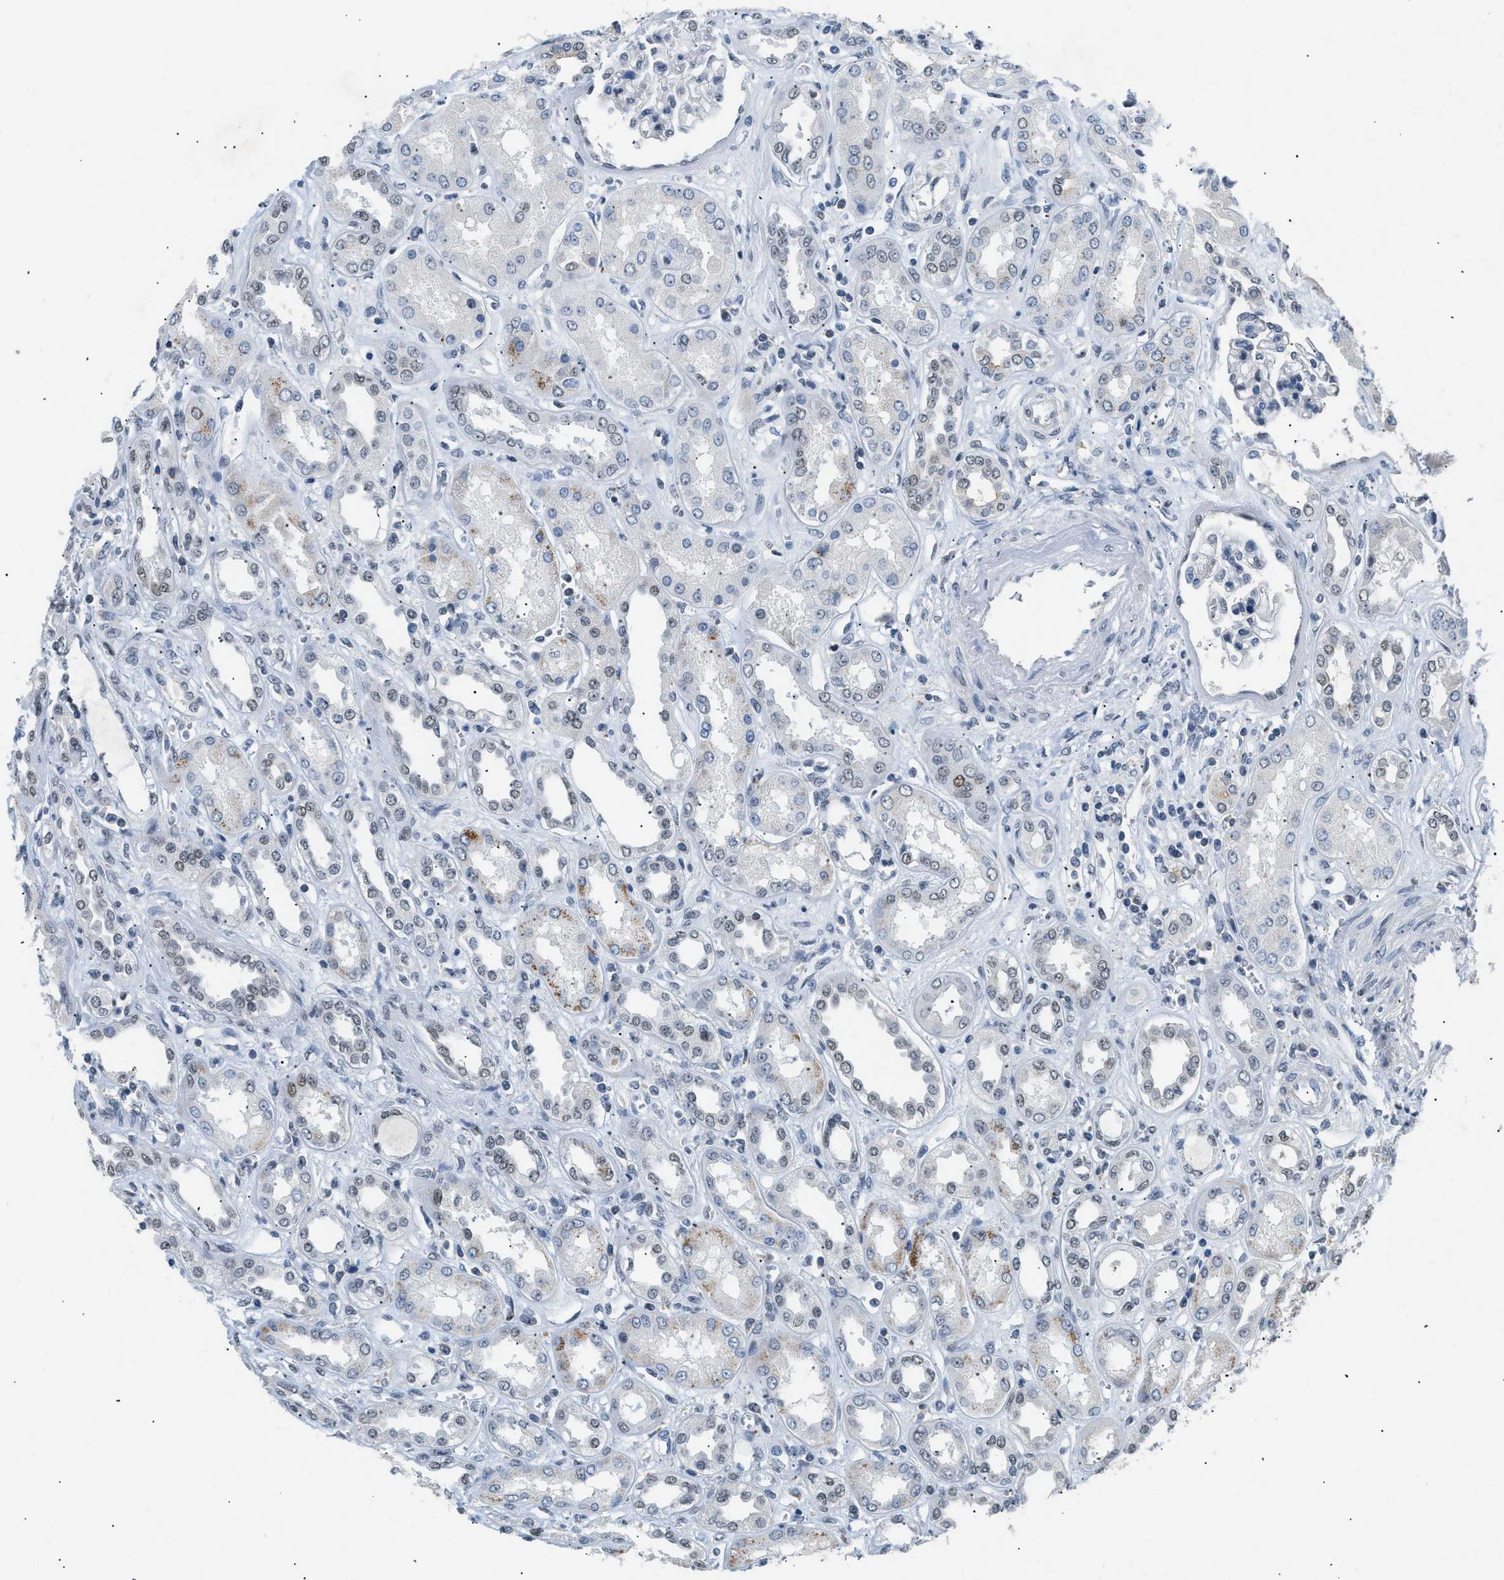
{"staining": {"intensity": "negative", "quantity": "none", "location": "none"}, "tissue": "kidney", "cell_type": "Cells in glomeruli", "image_type": "normal", "snomed": [{"axis": "morphology", "description": "Normal tissue, NOS"}, {"axis": "topography", "description": "Kidney"}], "caption": "Immunohistochemical staining of unremarkable kidney displays no significant positivity in cells in glomeruli.", "gene": "KCNC3", "patient": {"sex": "male", "age": 59}}